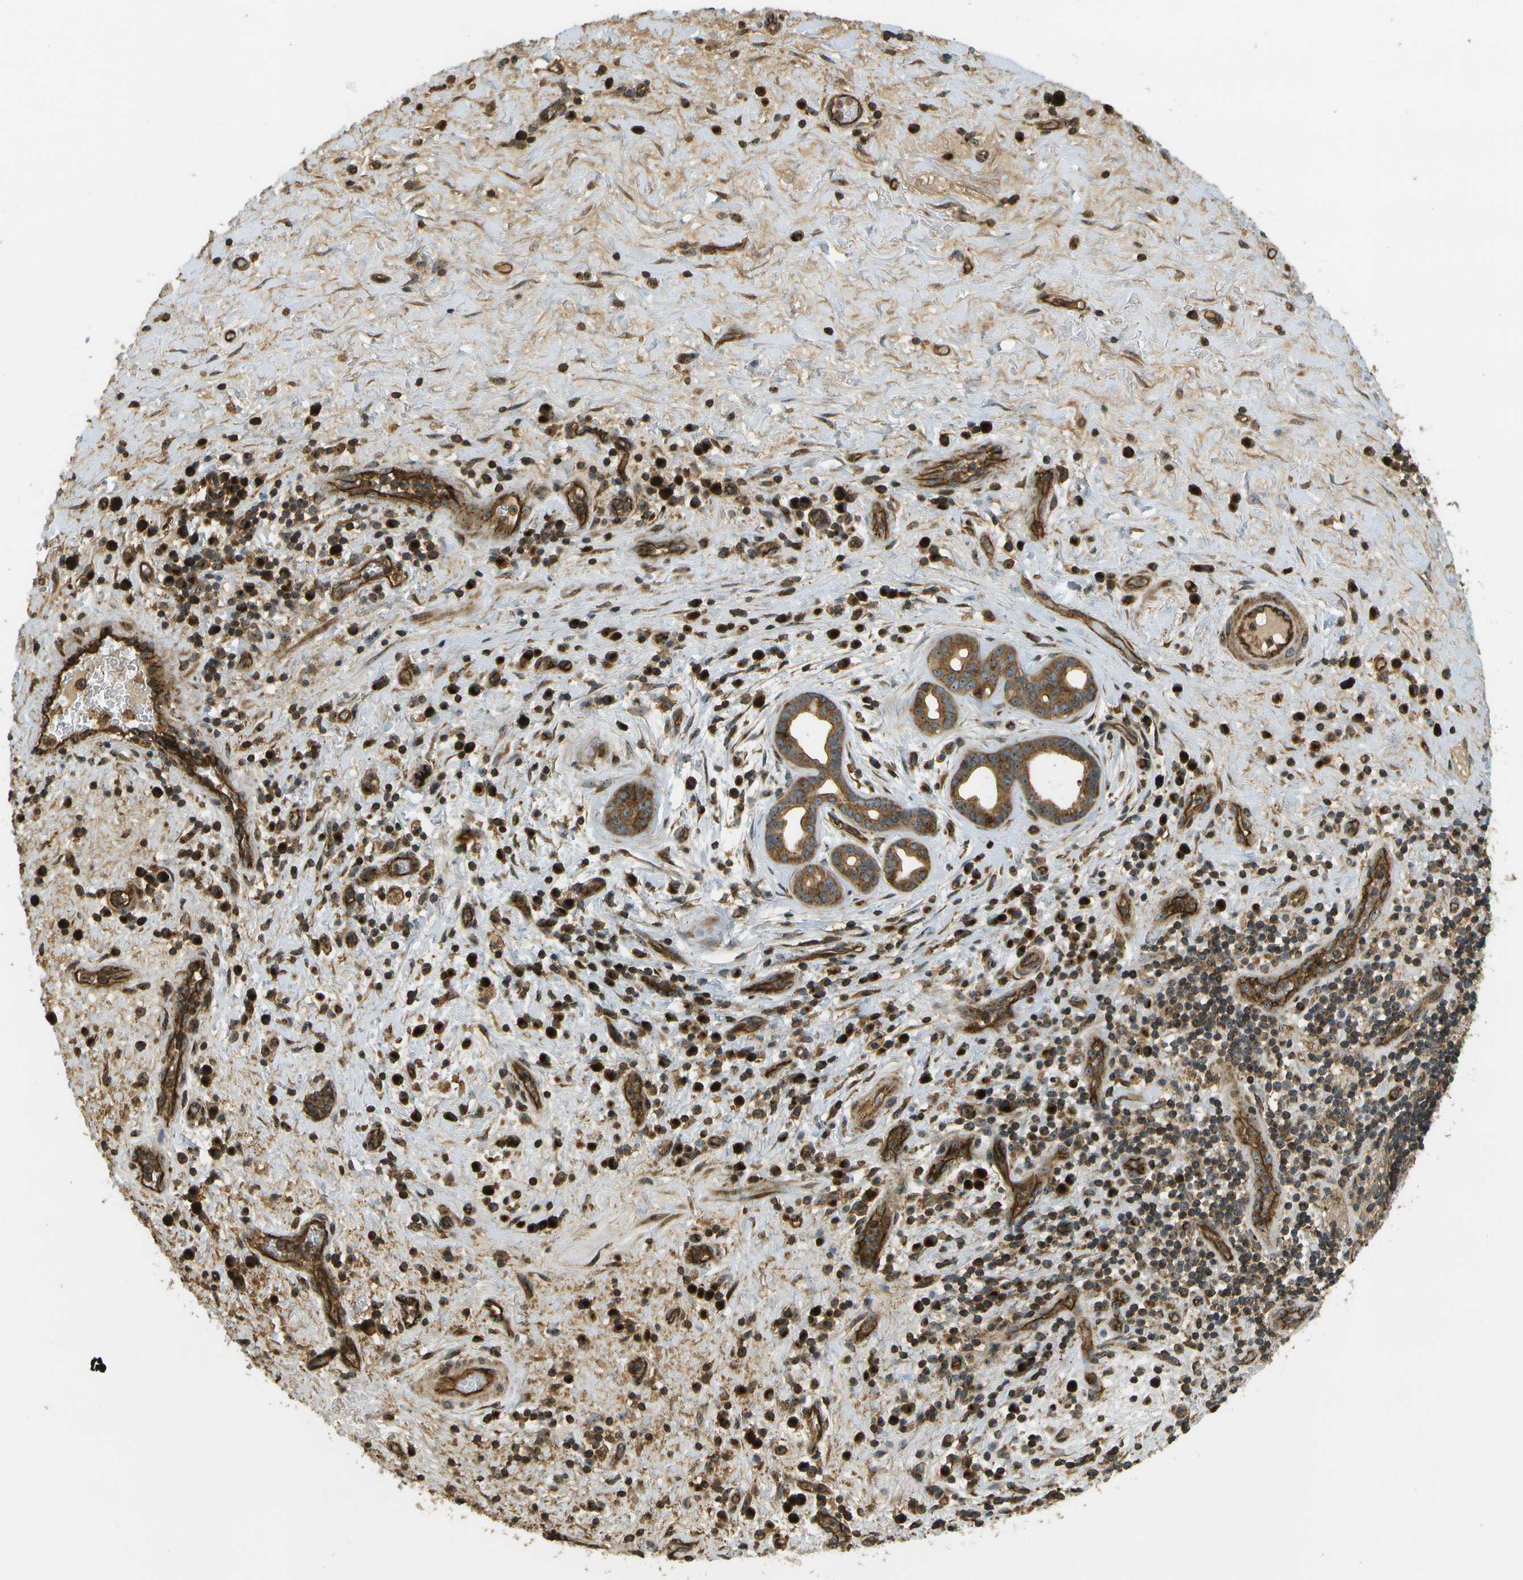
{"staining": {"intensity": "moderate", "quantity": ">75%", "location": "cytoplasmic/membranous,nuclear"}, "tissue": "liver cancer", "cell_type": "Tumor cells", "image_type": "cancer", "snomed": [{"axis": "morphology", "description": "Cholangiocarcinoma"}, {"axis": "topography", "description": "Liver"}], "caption": "Immunohistochemistry (DAB (3,3'-diaminobenzidine)) staining of liver cancer displays moderate cytoplasmic/membranous and nuclear protein staining in approximately >75% of tumor cells. (Brightfield microscopy of DAB IHC at high magnification).", "gene": "LRP12", "patient": {"sex": "female", "age": 38}}